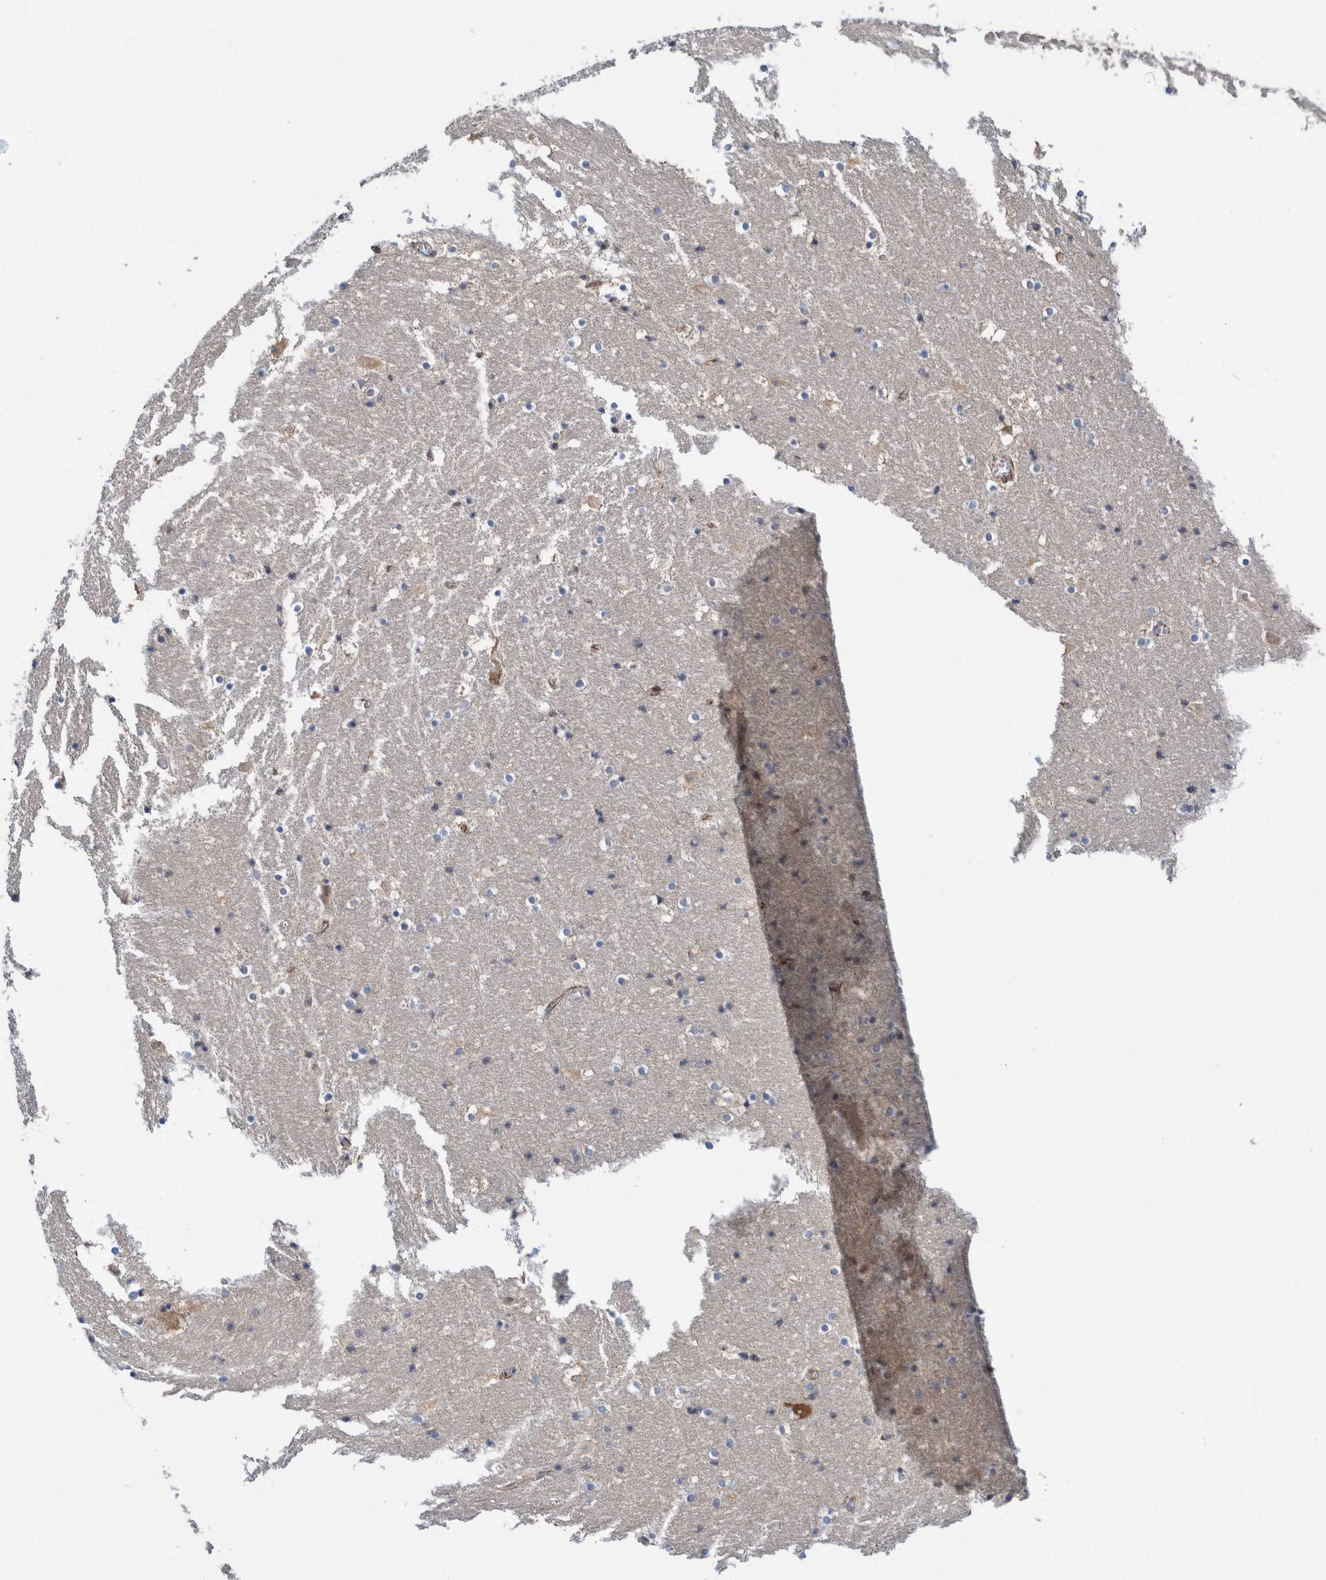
{"staining": {"intensity": "negative", "quantity": "none", "location": "none"}, "tissue": "hippocampus", "cell_type": "Glial cells", "image_type": "normal", "snomed": [{"axis": "morphology", "description": "Normal tissue, NOS"}, {"axis": "topography", "description": "Hippocampus"}], "caption": "Immunohistochemistry image of normal human hippocampus stained for a protein (brown), which exhibits no staining in glial cells. (IHC, brightfield microscopy, high magnification).", "gene": "ENSG00000262660", "patient": {"sex": "male", "age": 45}}